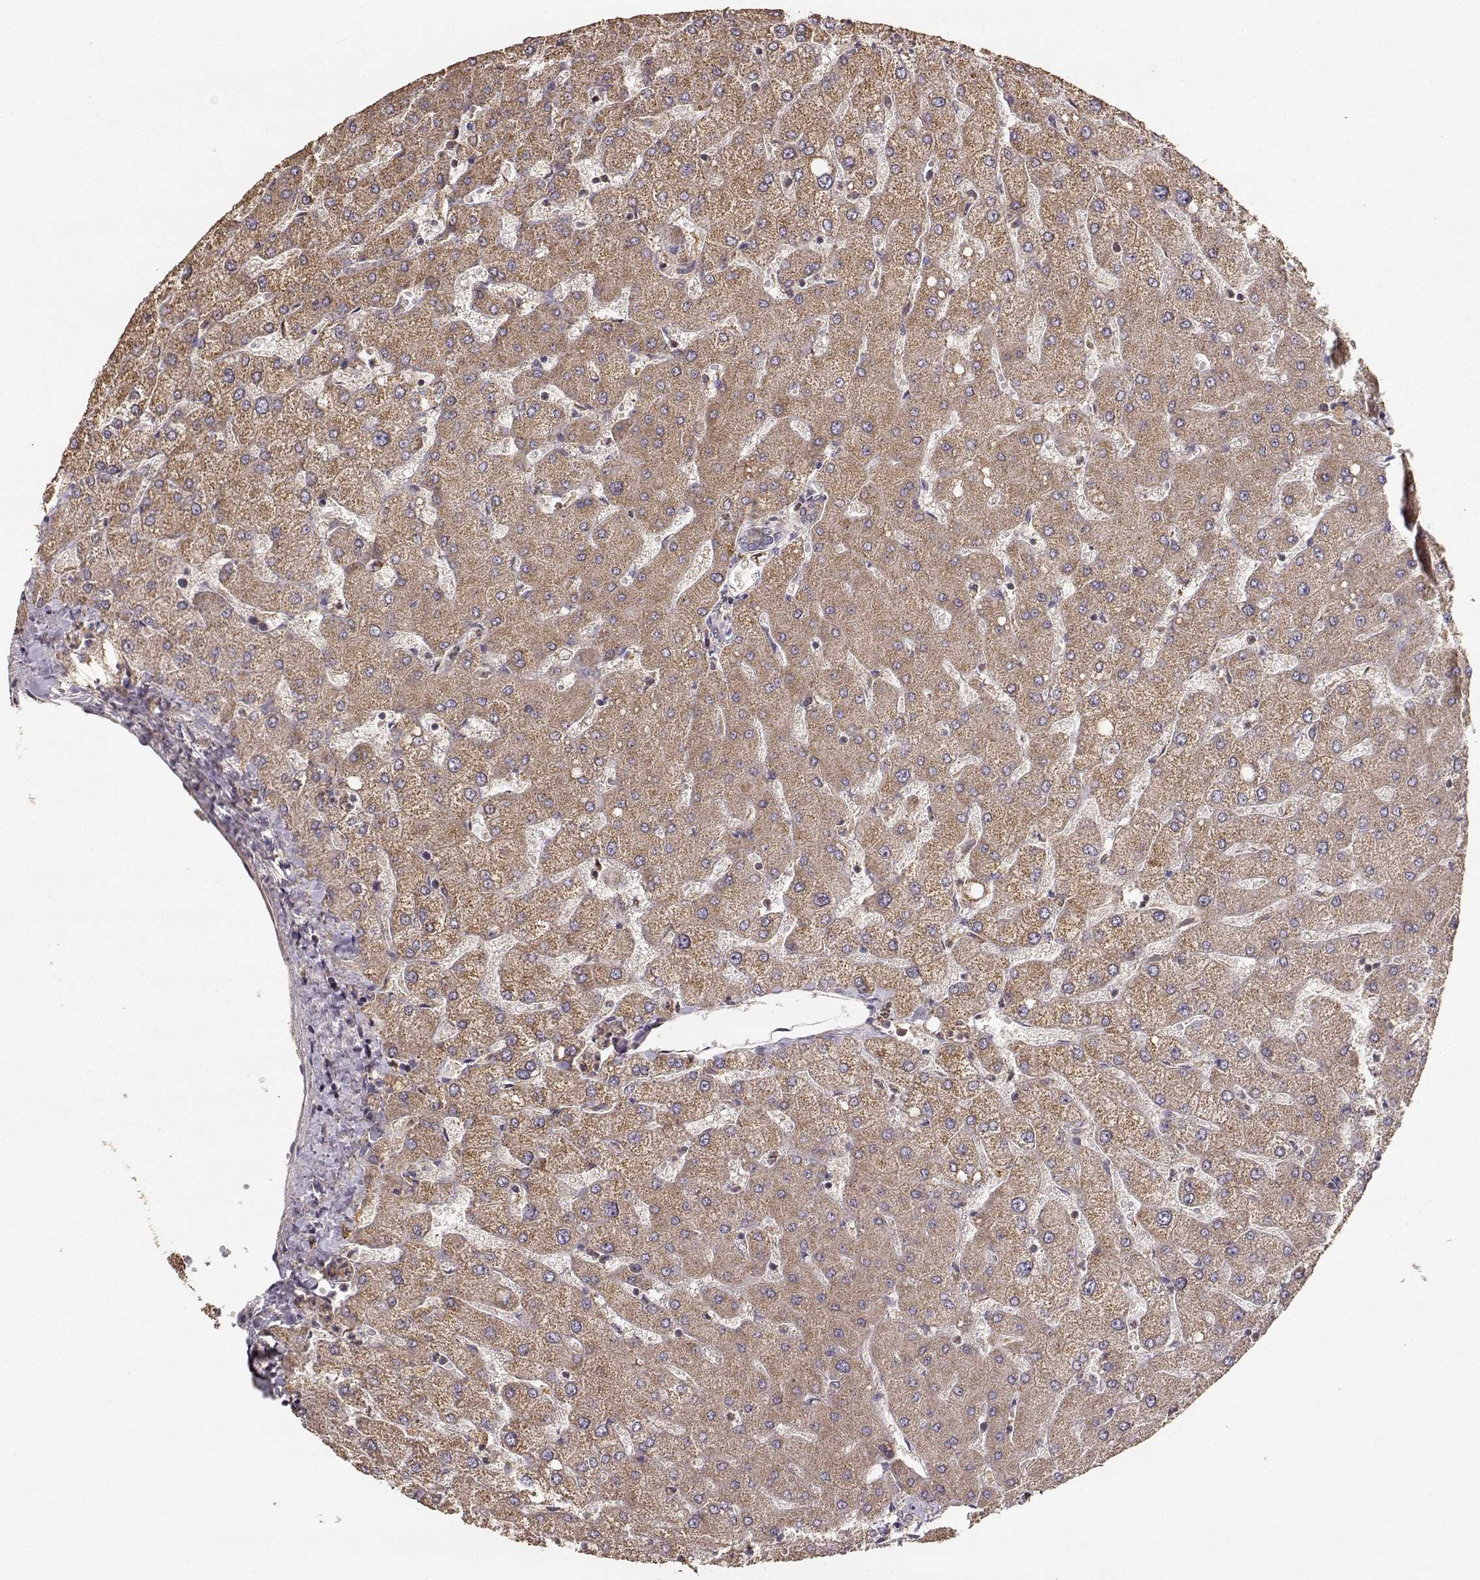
{"staining": {"intensity": "weak", "quantity": "25%-75%", "location": "cytoplasmic/membranous"}, "tissue": "liver", "cell_type": "Cholangiocytes", "image_type": "normal", "snomed": [{"axis": "morphology", "description": "Normal tissue, NOS"}, {"axis": "topography", "description": "Liver"}], "caption": "Protein analysis of normal liver reveals weak cytoplasmic/membranous positivity in approximately 25%-75% of cholangiocytes.", "gene": "TARS3", "patient": {"sex": "female", "age": 54}}